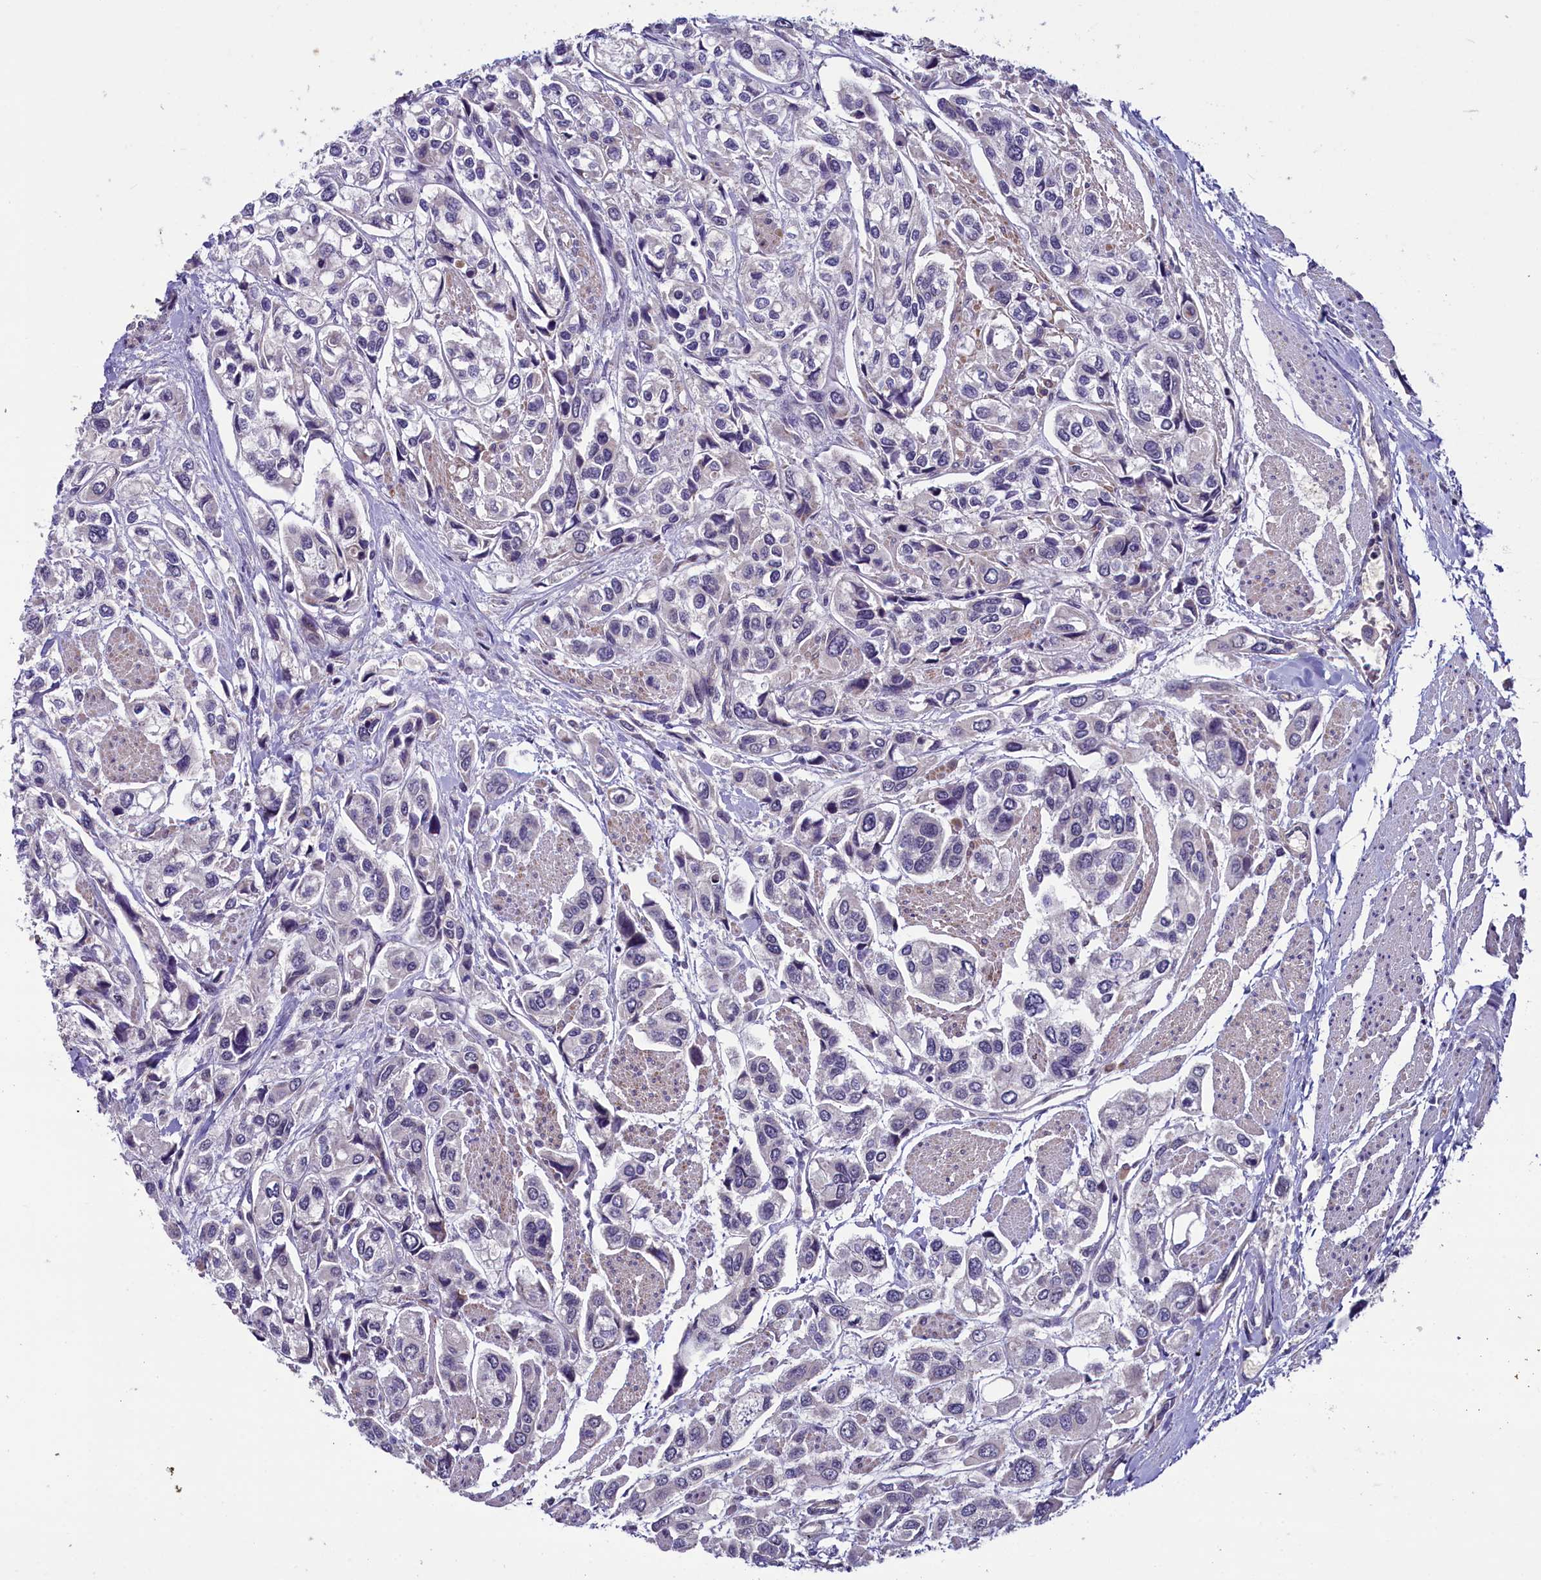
{"staining": {"intensity": "negative", "quantity": "none", "location": "none"}, "tissue": "urothelial cancer", "cell_type": "Tumor cells", "image_type": "cancer", "snomed": [{"axis": "morphology", "description": "Urothelial carcinoma, High grade"}, {"axis": "topography", "description": "Urinary bladder"}], "caption": "High power microscopy histopathology image of an immunohistochemistry (IHC) image of urothelial carcinoma (high-grade), revealing no significant staining in tumor cells.", "gene": "SLC39A6", "patient": {"sex": "male", "age": 67}}